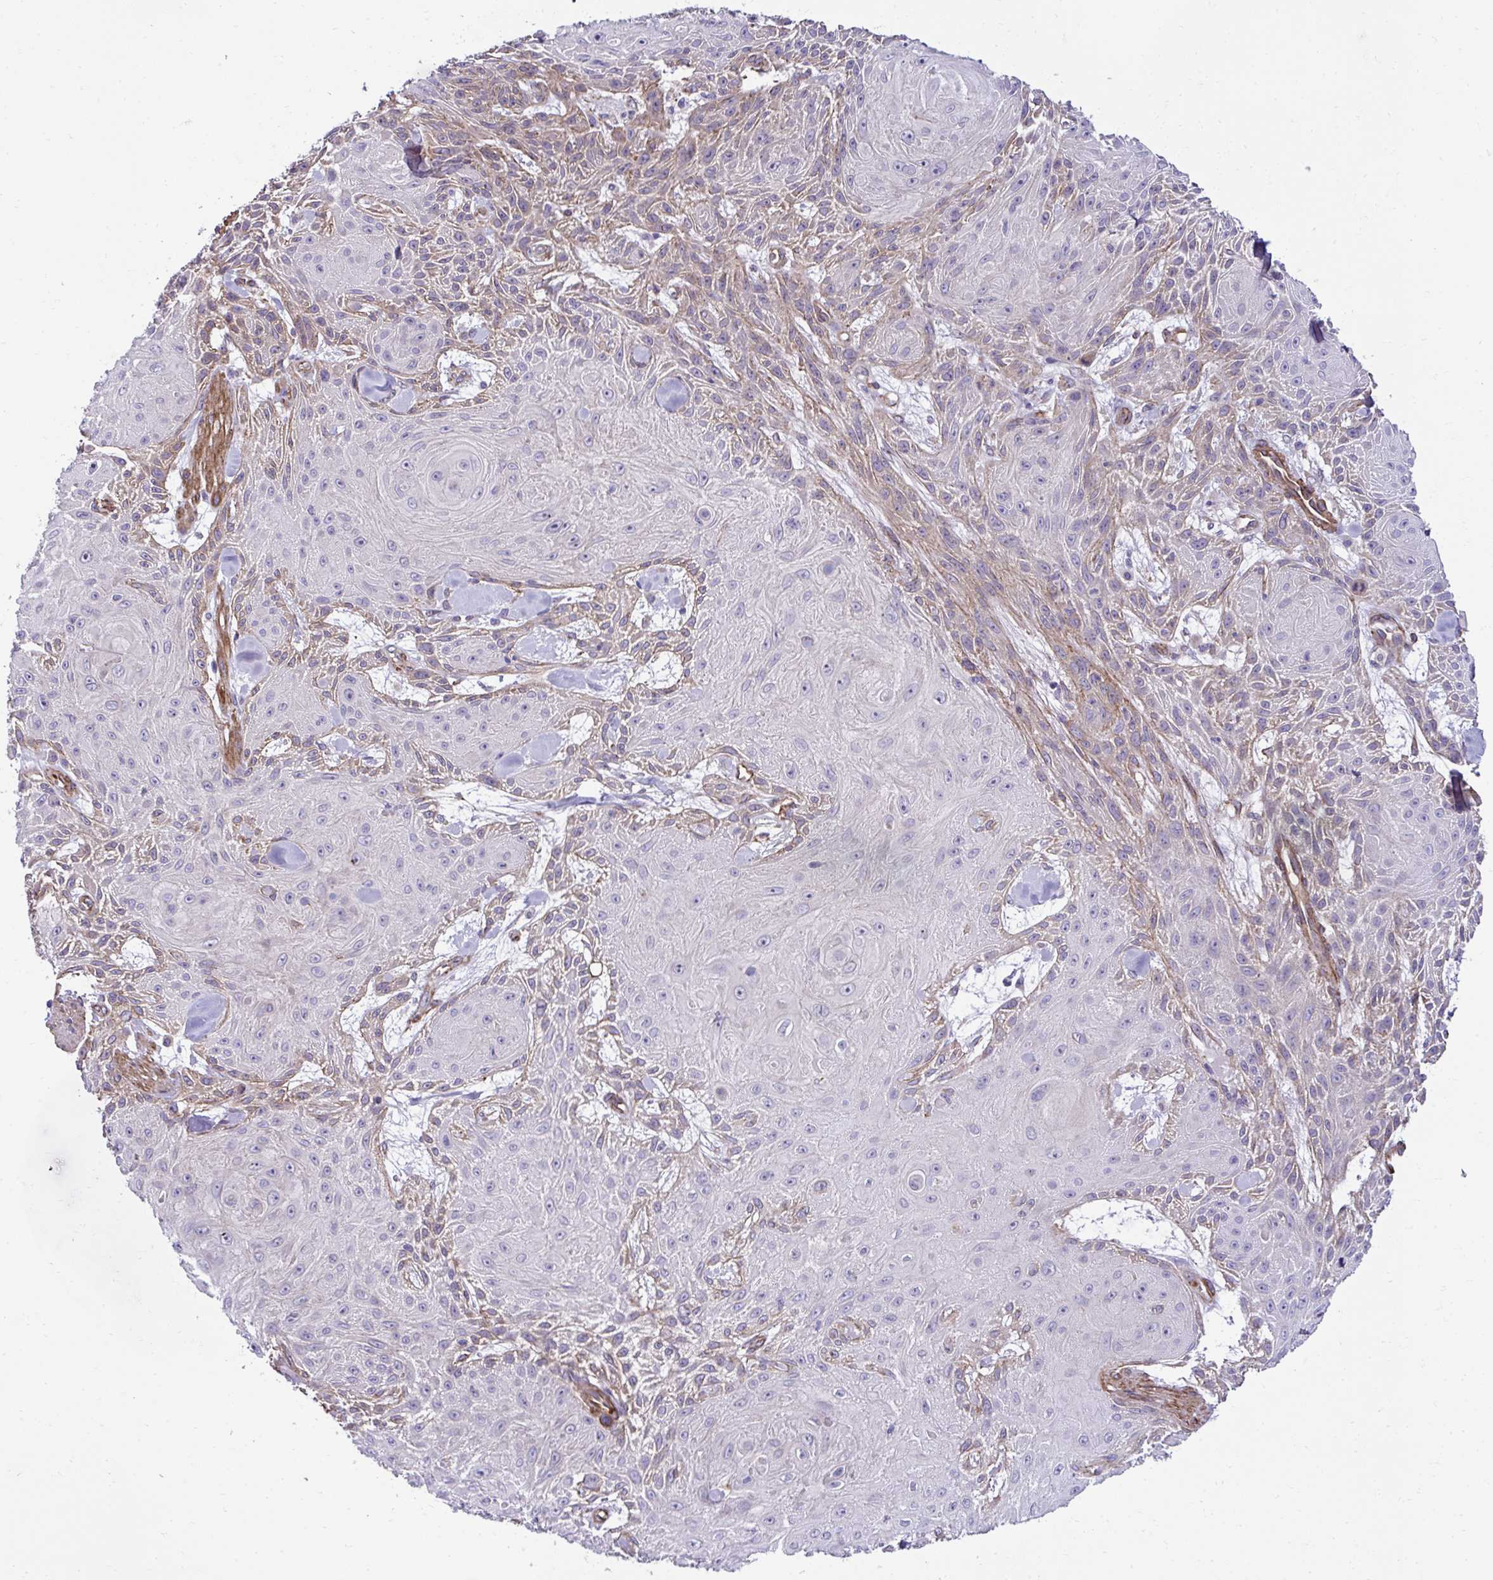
{"staining": {"intensity": "weak", "quantity": "<25%", "location": "cytoplasmic/membranous"}, "tissue": "skin cancer", "cell_type": "Tumor cells", "image_type": "cancer", "snomed": [{"axis": "morphology", "description": "Squamous cell carcinoma, NOS"}, {"axis": "topography", "description": "Skin"}], "caption": "Immunohistochemistry (IHC) image of squamous cell carcinoma (skin) stained for a protein (brown), which exhibits no positivity in tumor cells.", "gene": "TRIM52", "patient": {"sex": "male", "age": 88}}